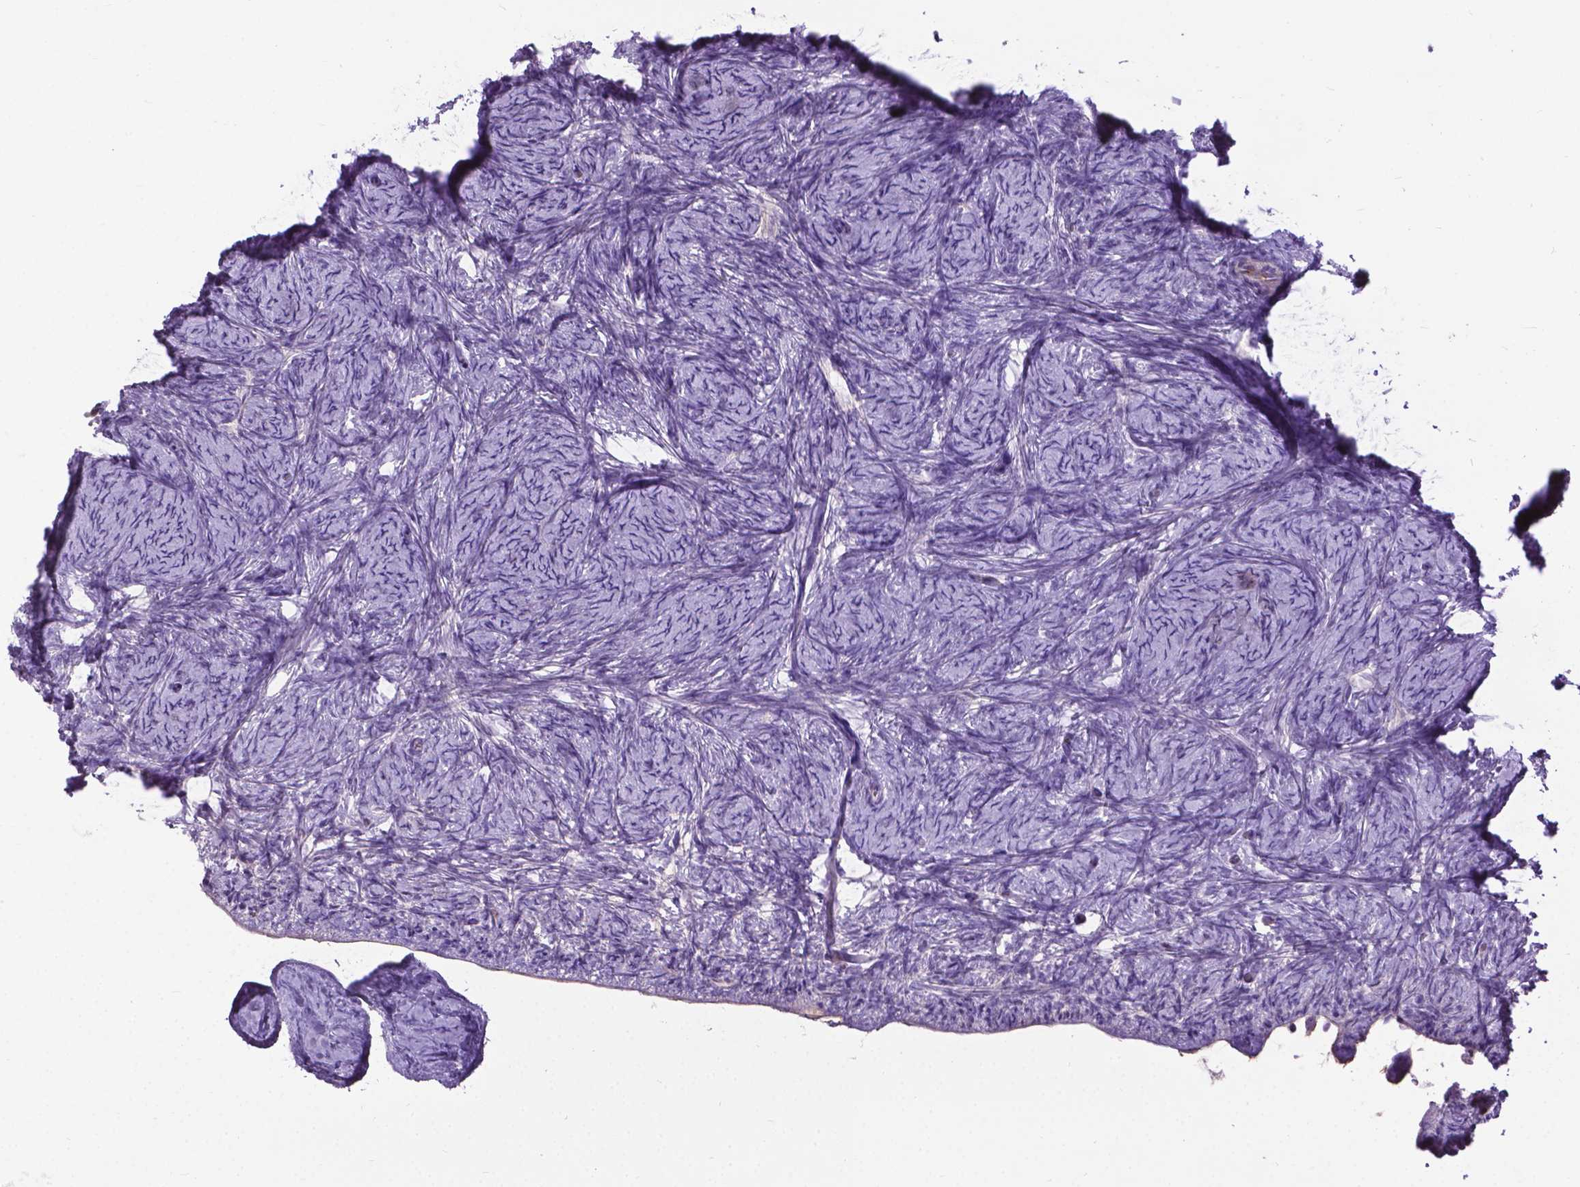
{"staining": {"intensity": "negative", "quantity": "none", "location": "none"}, "tissue": "ovary", "cell_type": "Ovarian stroma cells", "image_type": "normal", "snomed": [{"axis": "morphology", "description": "Normal tissue, NOS"}, {"axis": "topography", "description": "Ovary"}], "caption": "An image of ovary stained for a protein displays no brown staining in ovarian stroma cells. (DAB IHC, high magnification).", "gene": "JAK3", "patient": {"sex": "female", "age": 34}}